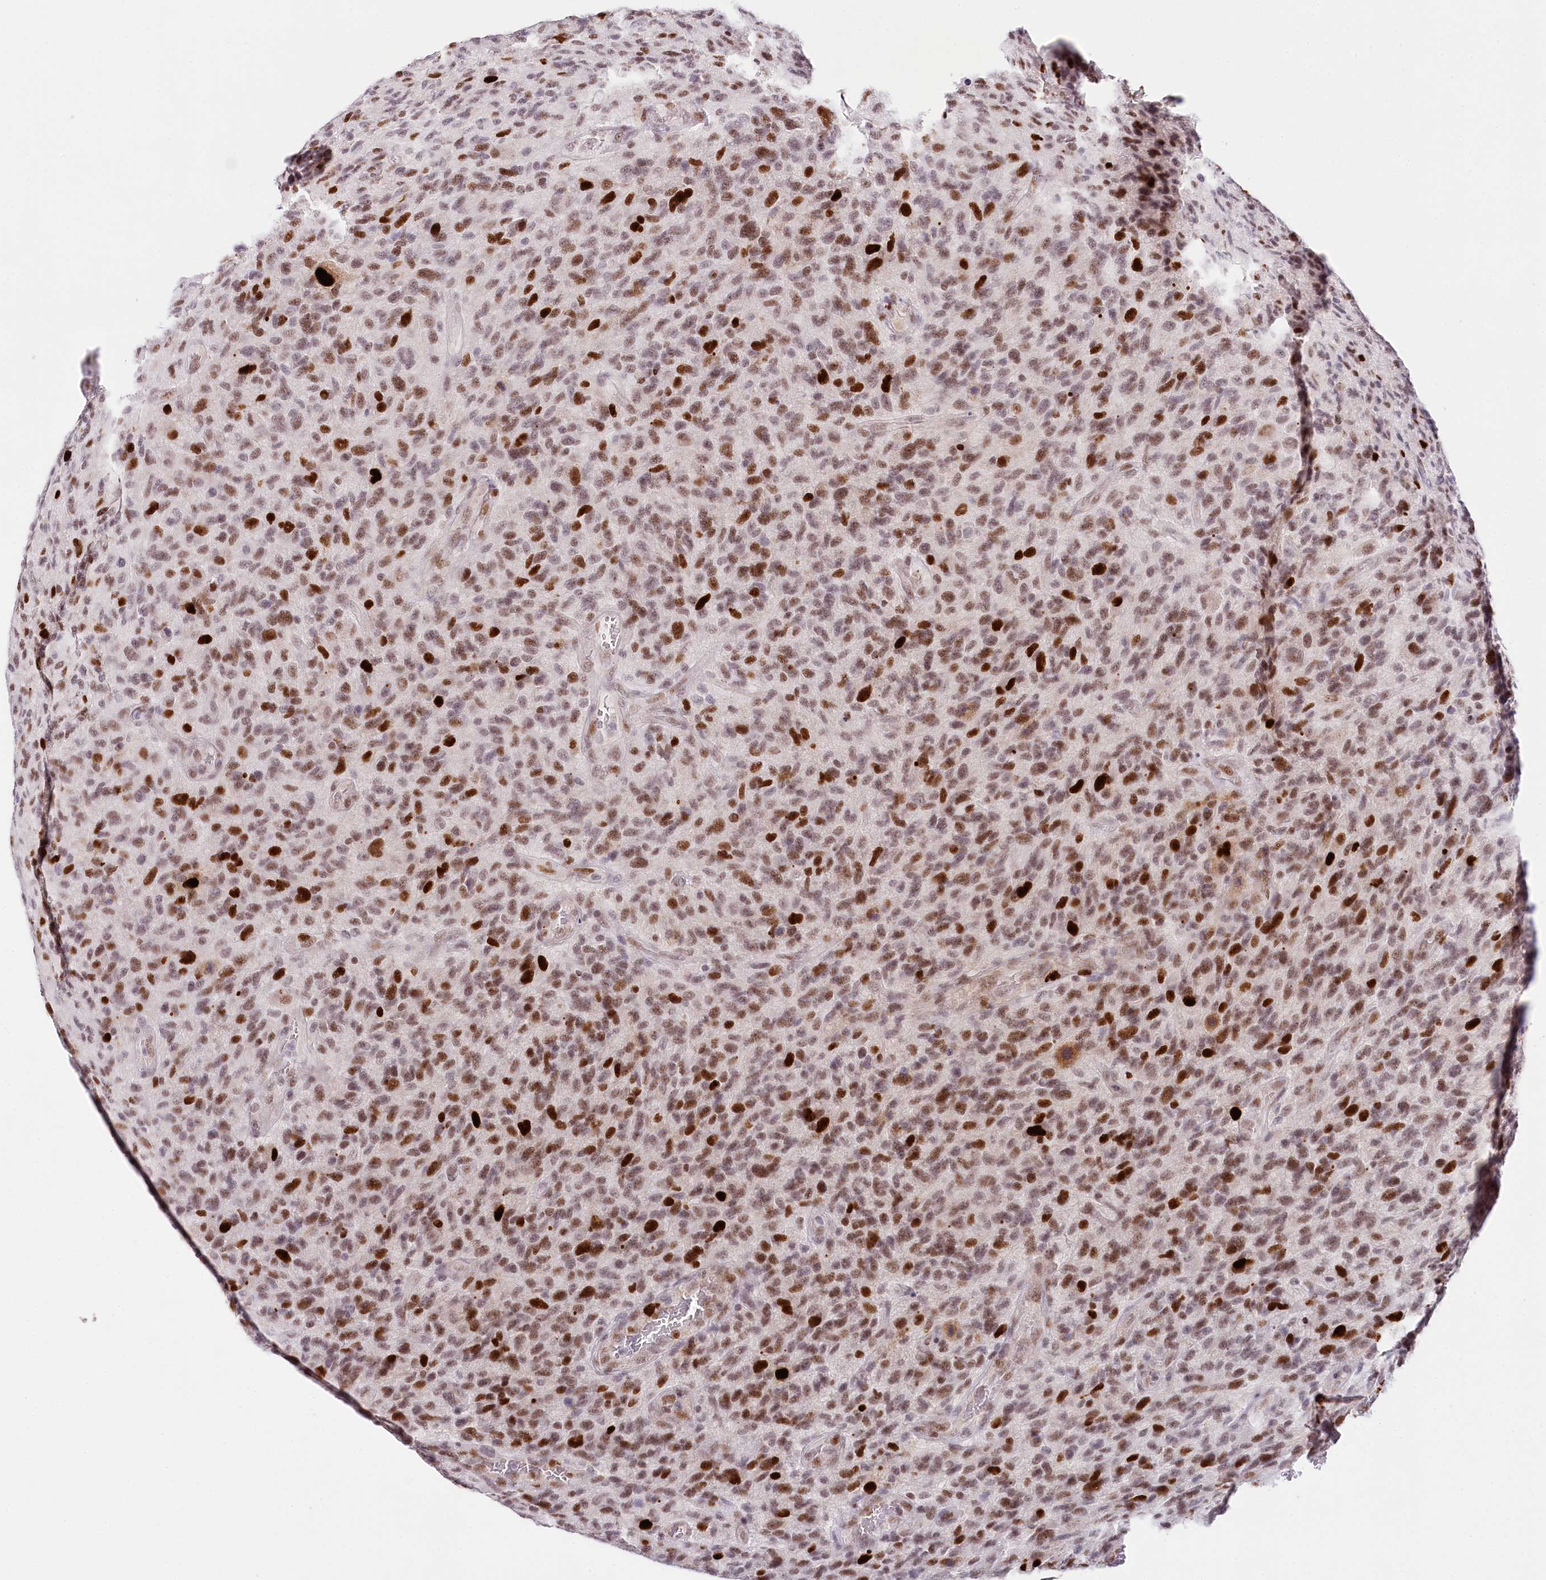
{"staining": {"intensity": "moderate", "quantity": ">75%", "location": "nuclear"}, "tissue": "glioma", "cell_type": "Tumor cells", "image_type": "cancer", "snomed": [{"axis": "morphology", "description": "Glioma, malignant, High grade"}, {"axis": "topography", "description": "Brain"}], "caption": "IHC staining of glioma, which shows medium levels of moderate nuclear staining in about >75% of tumor cells indicating moderate nuclear protein expression. The staining was performed using DAB (brown) for protein detection and nuclei were counterstained in hematoxylin (blue).", "gene": "TP53", "patient": {"sex": "male", "age": 47}}